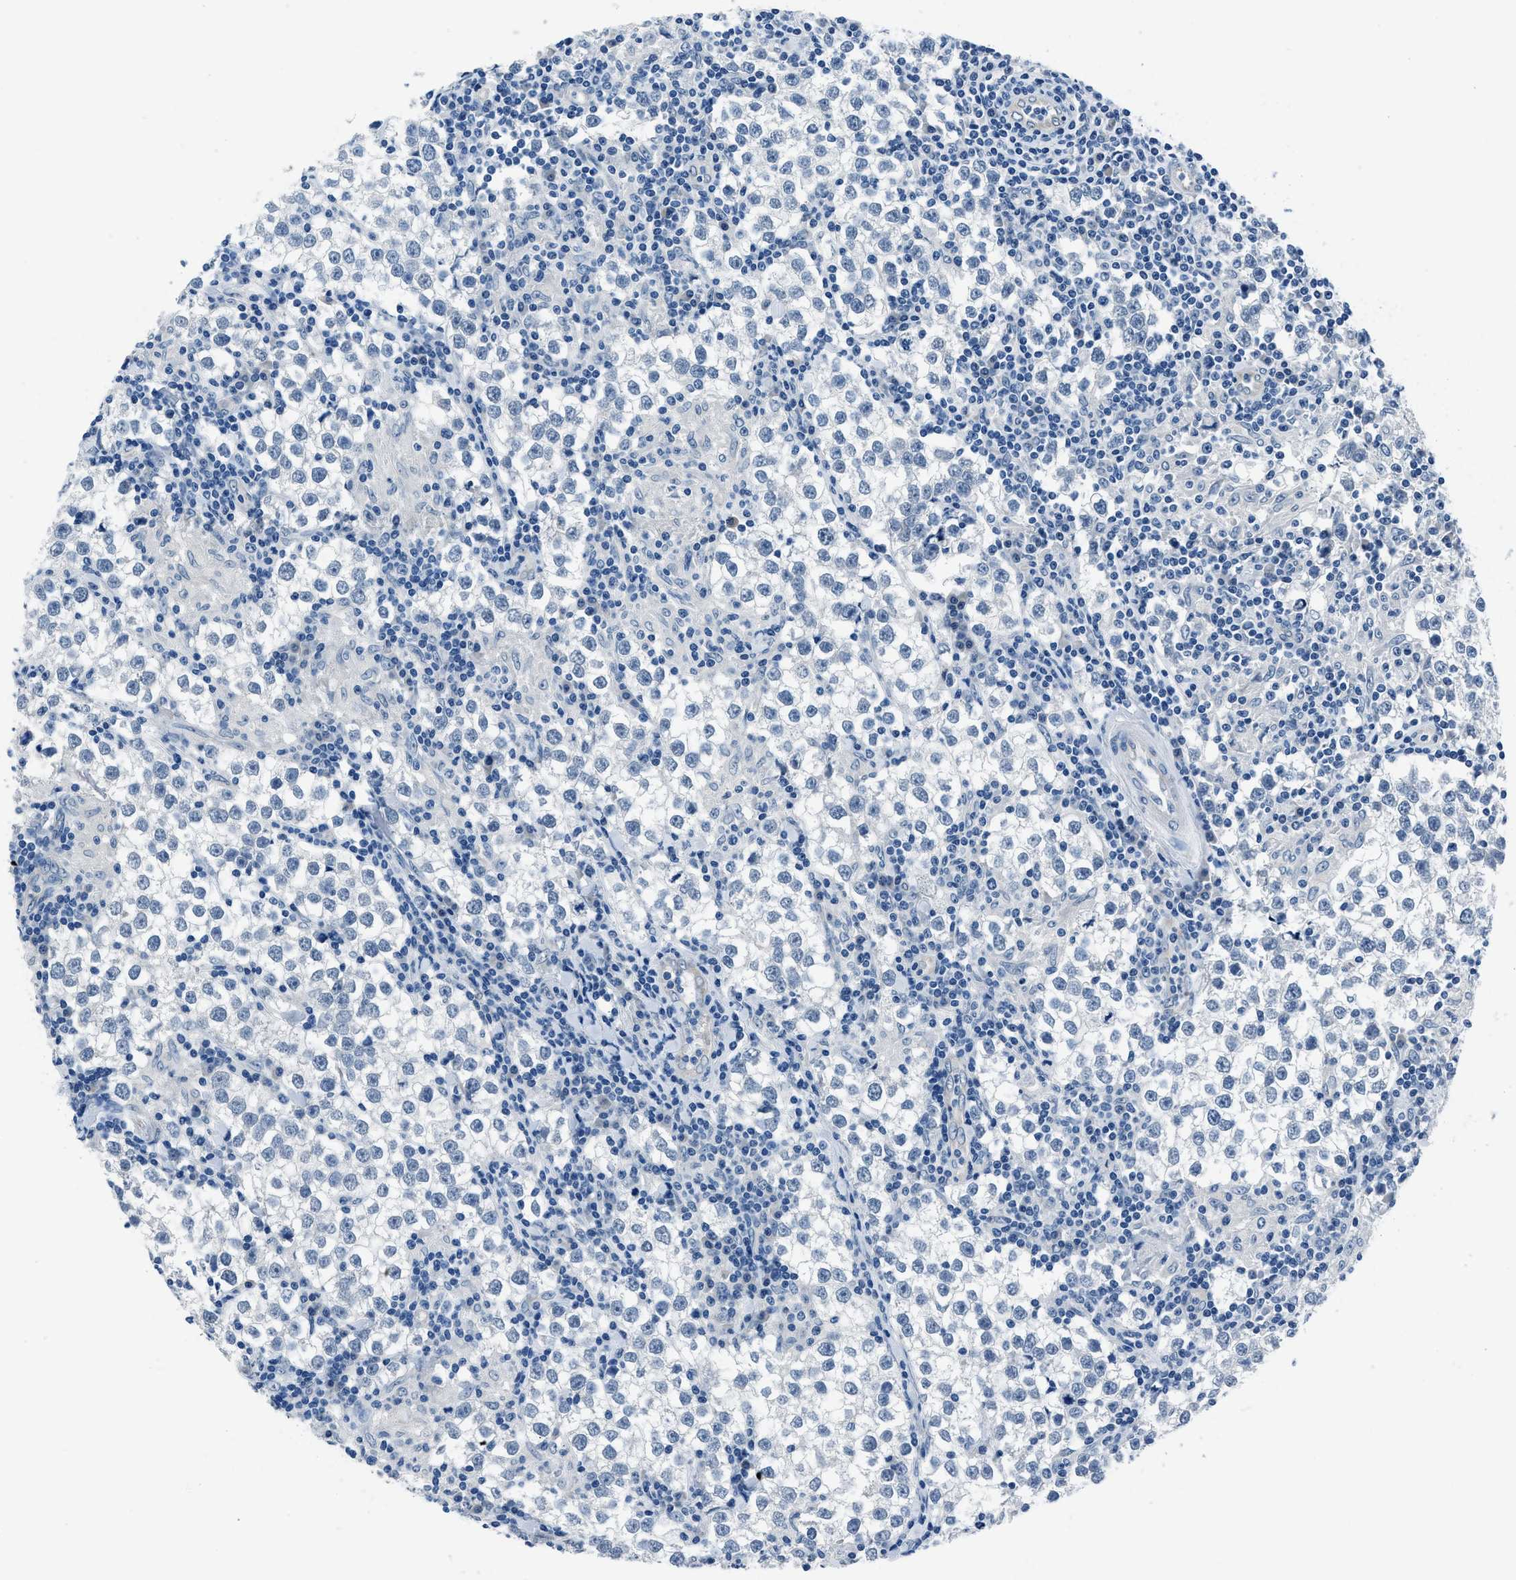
{"staining": {"intensity": "negative", "quantity": "none", "location": "none"}, "tissue": "testis cancer", "cell_type": "Tumor cells", "image_type": "cancer", "snomed": [{"axis": "morphology", "description": "Seminoma, NOS"}, {"axis": "morphology", "description": "Carcinoma, Embryonal, NOS"}, {"axis": "topography", "description": "Testis"}], "caption": "An image of human seminoma (testis) is negative for staining in tumor cells.", "gene": "GJA3", "patient": {"sex": "male", "age": 36}}